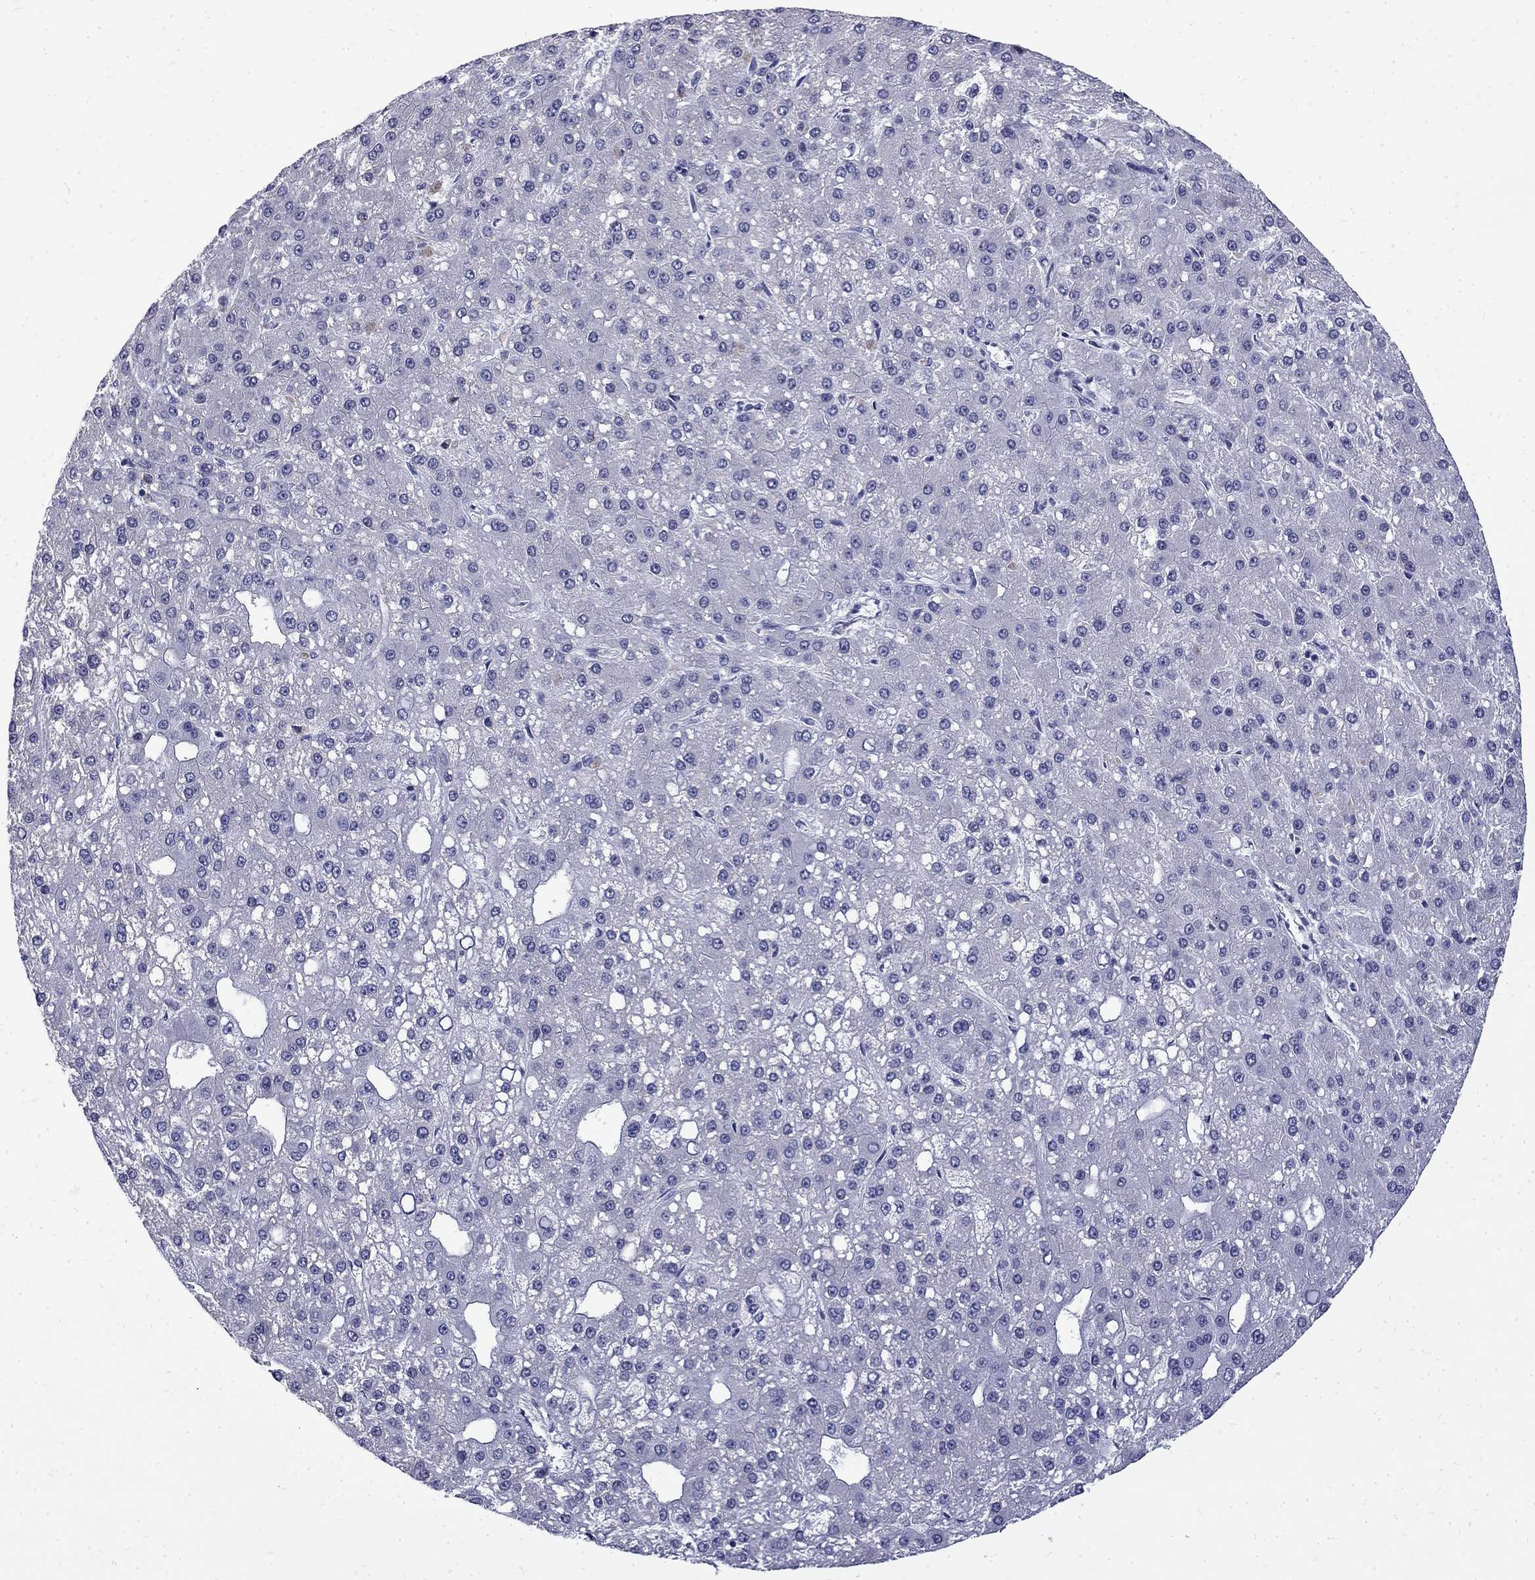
{"staining": {"intensity": "negative", "quantity": "none", "location": "none"}, "tissue": "liver cancer", "cell_type": "Tumor cells", "image_type": "cancer", "snomed": [{"axis": "morphology", "description": "Carcinoma, Hepatocellular, NOS"}, {"axis": "topography", "description": "Liver"}], "caption": "Hepatocellular carcinoma (liver) stained for a protein using immunohistochemistry (IHC) displays no positivity tumor cells.", "gene": "MGARP", "patient": {"sex": "male", "age": 67}}